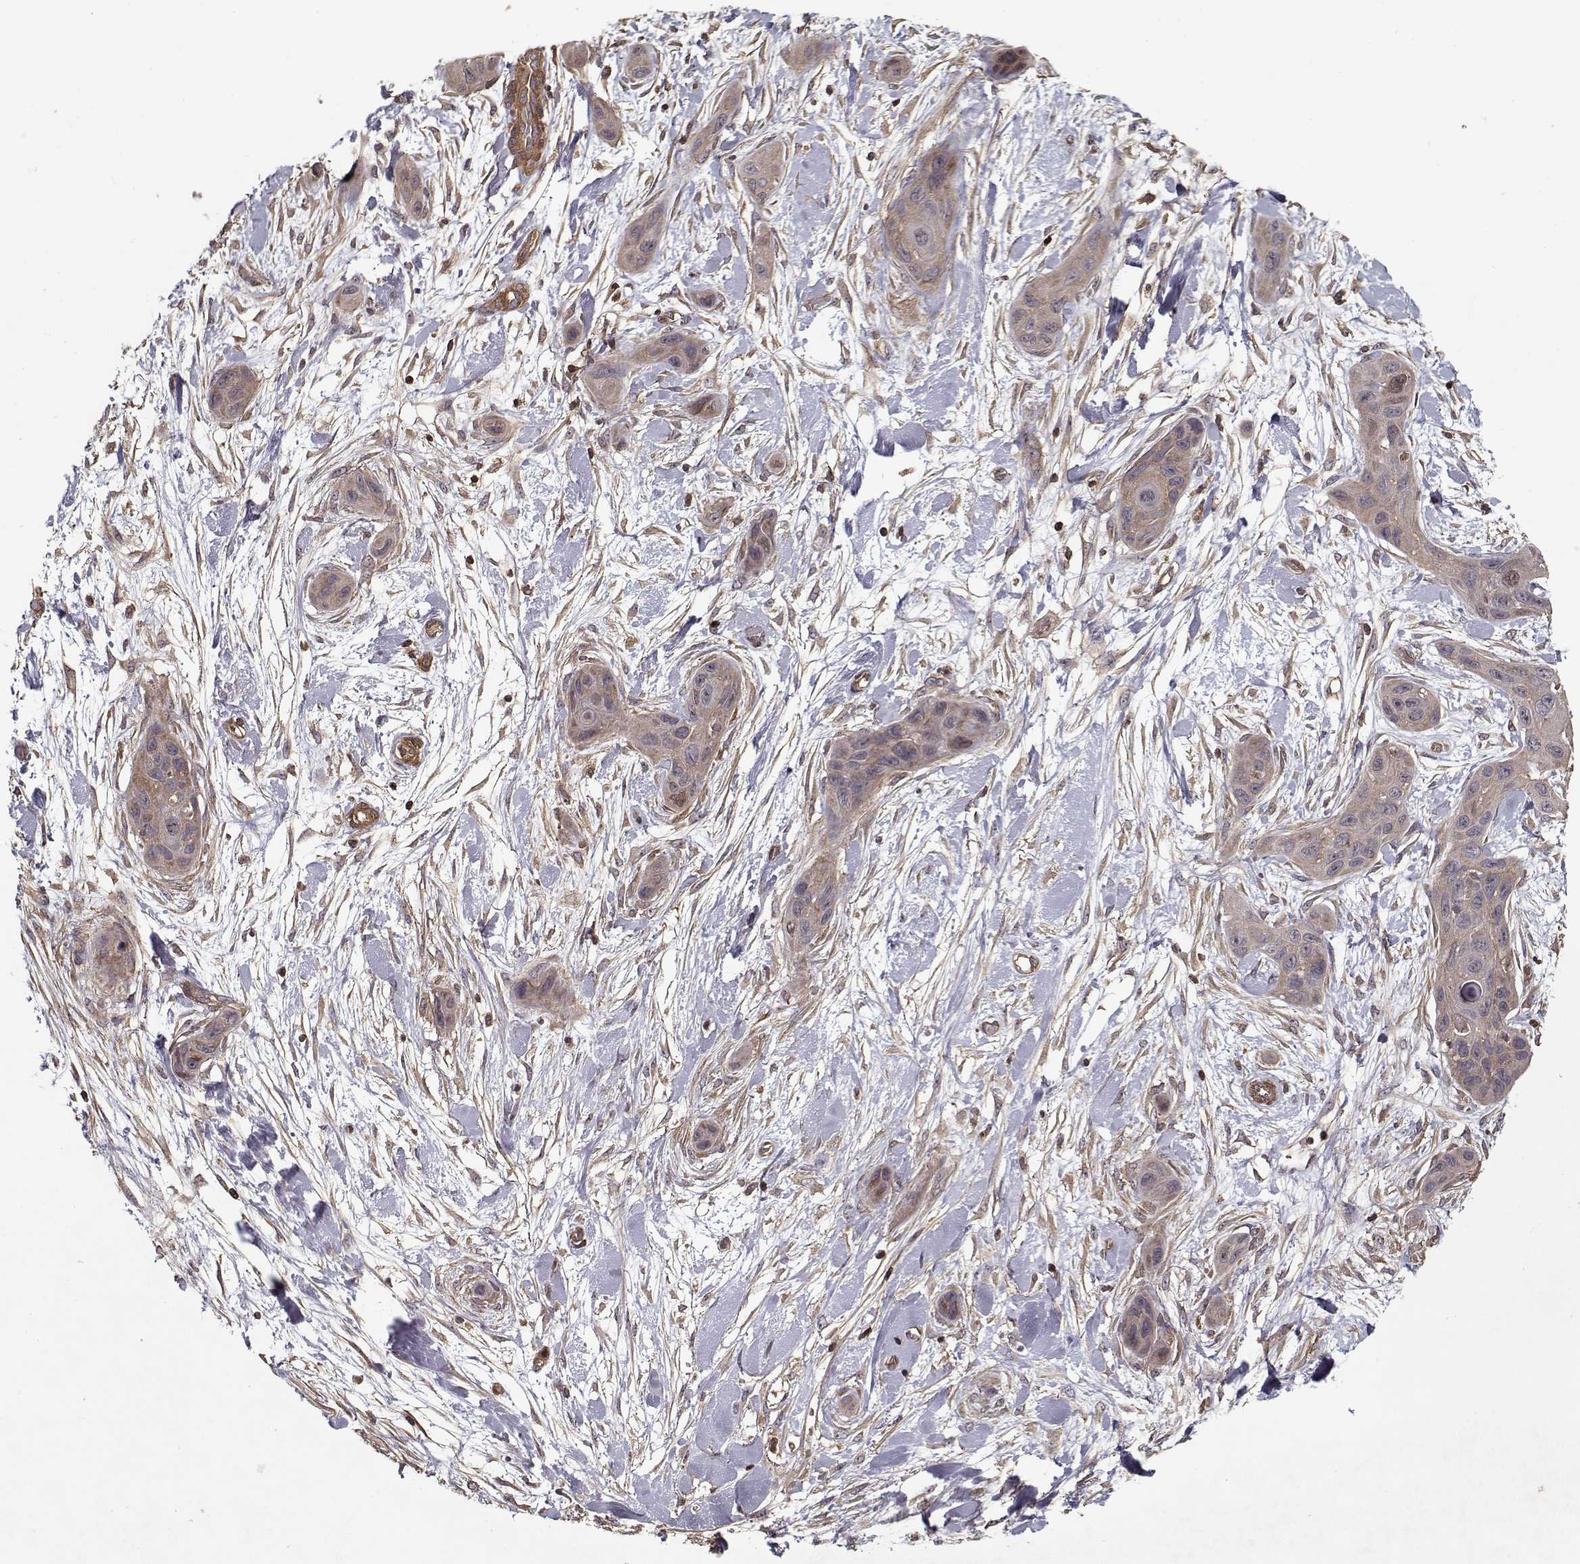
{"staining": {"intensity": "weak", "quantity": ">75%", "location": "cytoplasmic/membranous"}, "tissue": "skin cancer", "cell_type": "Tumor cells", "image_type": "cancer", "snomed": [{"axis": "morphology", "description": "Squamous cell carcinoma, NOS"}, {"axis": "topography", "description": "Skin"}], "caption": "Immunohistochemical staining of skin cancer (squamous cell carcinoma) reveals low levels of weak cytoplasmic/membranous expression in about >75% of tumor cells.", "gene": "PPP1R12A", "patient": {"sex": "male", "age": 79}}